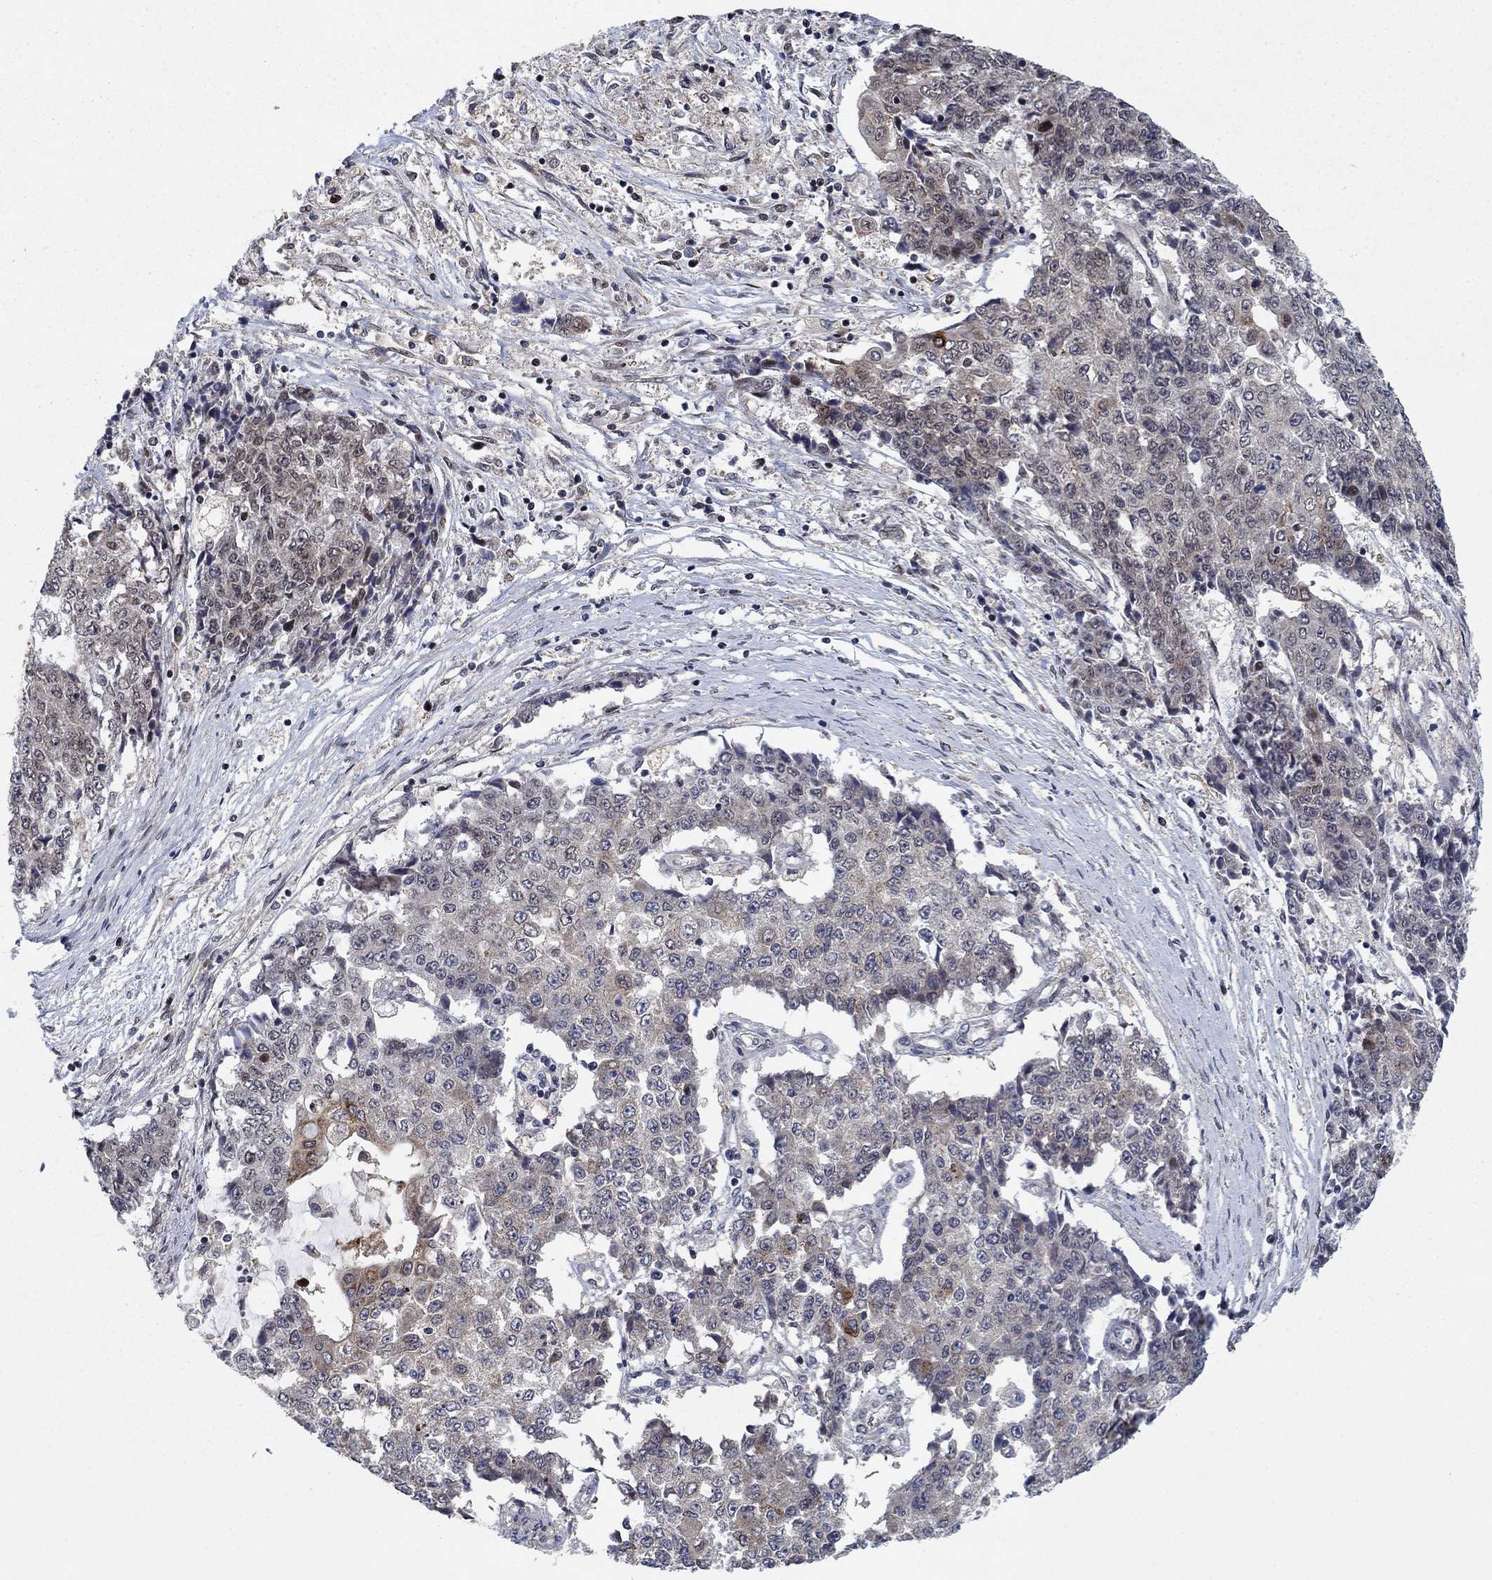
{"staining": {"intensity": "moderate", "quantity": "<25%", "location": "cytoplasmic/membranous,nuclear"}, "tissue": "ovarian cancer", "cell_type": "Tumor cells", "image_type": "cancer", "snomed": [{"axis": "morphology", "description": "Carcinoma, endometroid"}, {"axis": "topography", "description": "Ovary"}], "caption": "Human endometroid carcinoma (ovarian) stained with a protein marker reveals moderate staining in tumor cells.", "gene": "PRICKLE4", "patient": {"sex": "female", "age": 42}}